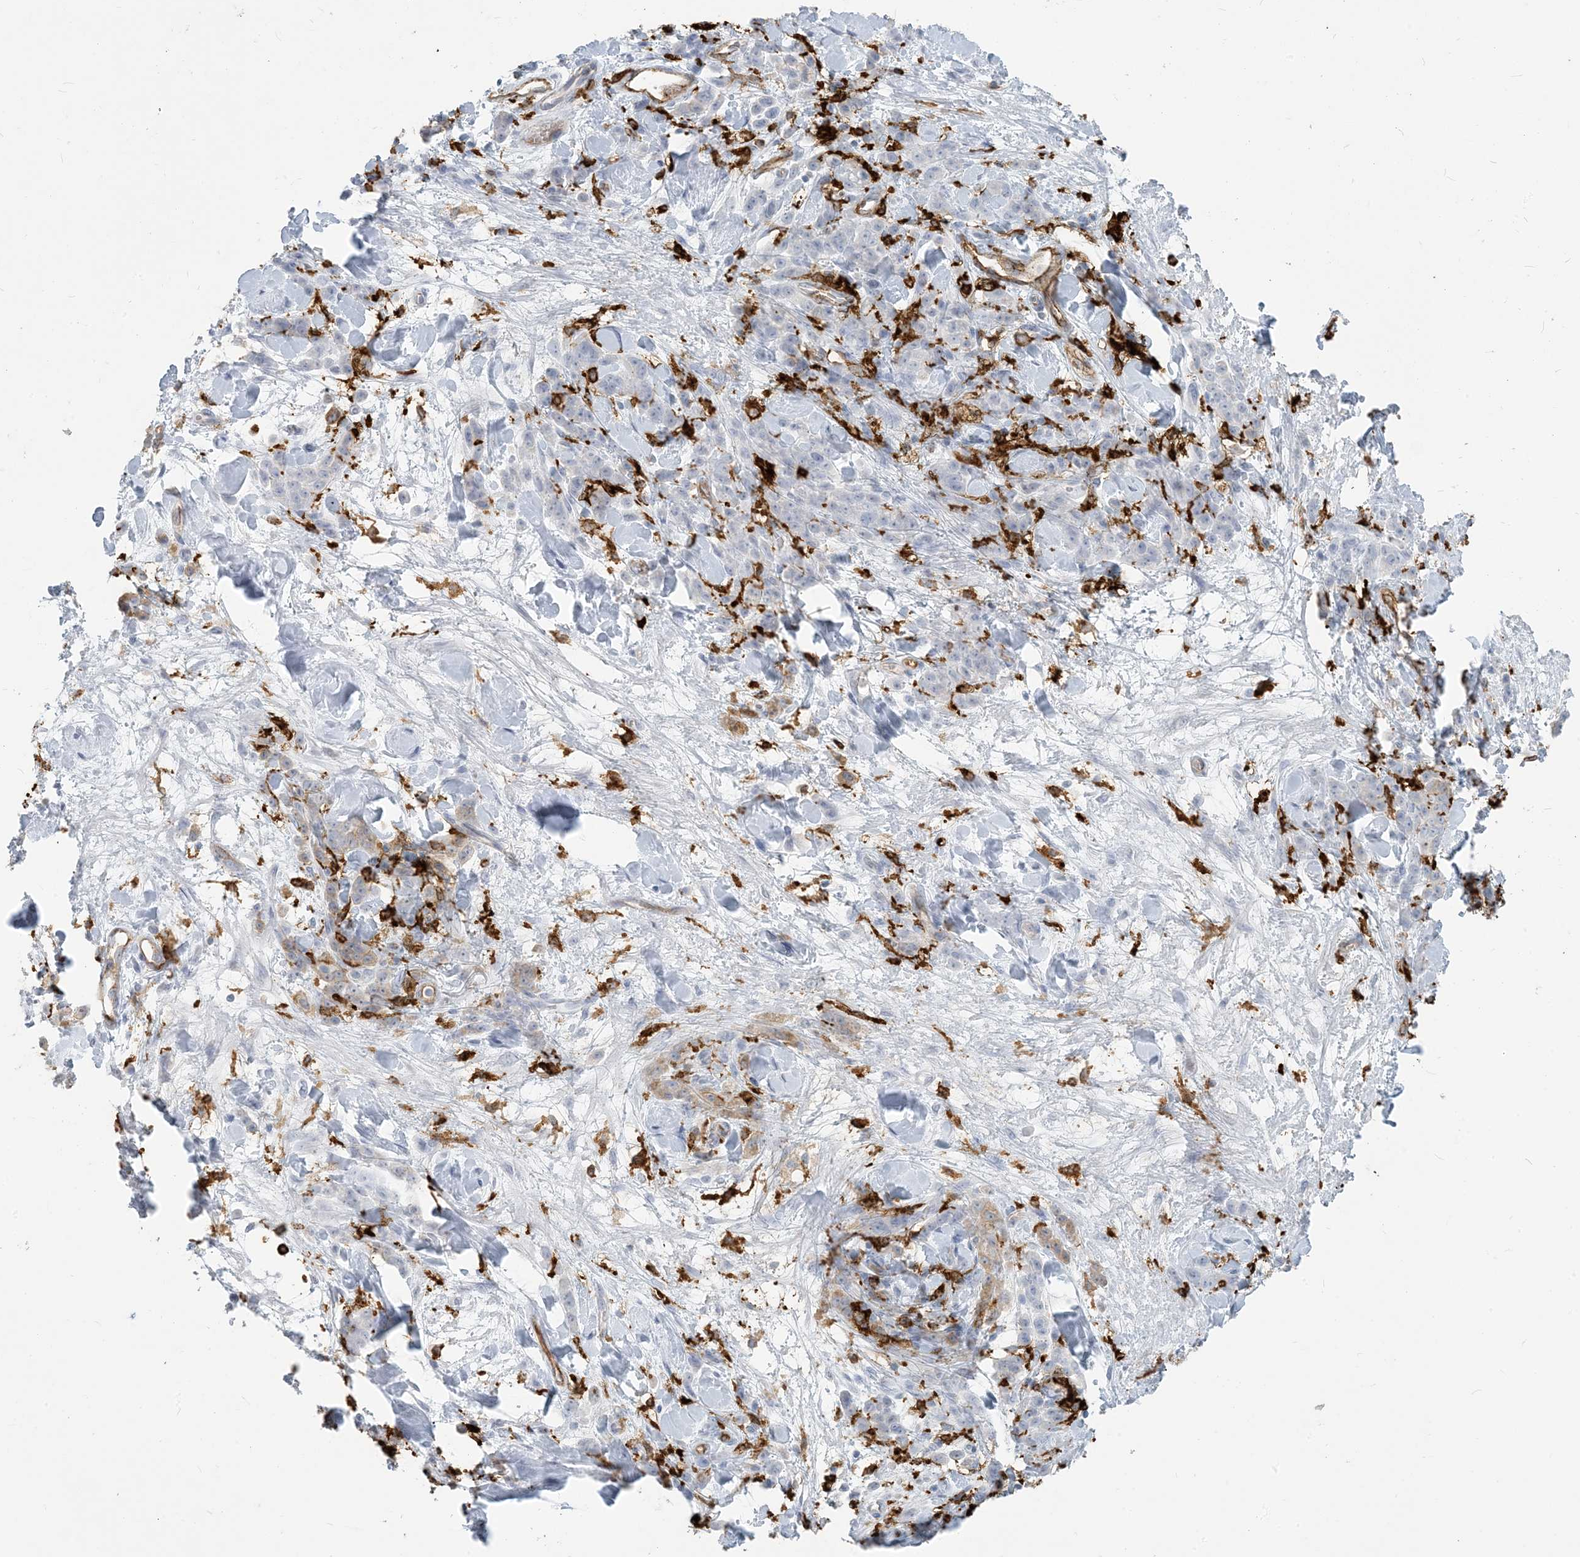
{"staining": {"intensity": "moderate", "quantity": "<25%", "location": "cytoplasmic/membranous"}, "tissue": "stomach cancer", "cell_type": "Tumor cells", "image_type": "cancer", "snomed": [{"axis": "morphology", "description": "Normal tissue, NOS"}, {"axis": "morphology", "description": "Adenocarcinoma, NOS"}, {"axis": "topography", "description": "Stomach"}], "caption": "Immunohistochemical staining of stomach cancer (adenocarcinoma) demonstrates moderate cytoplasmic/membranous protein positivity in about <25% of tumor cells. (Brightfield microscopy of DAB IHC at high magnification).", "gene": "HLA-DRB1", "patient": {"sex": "male", "age": 82}}